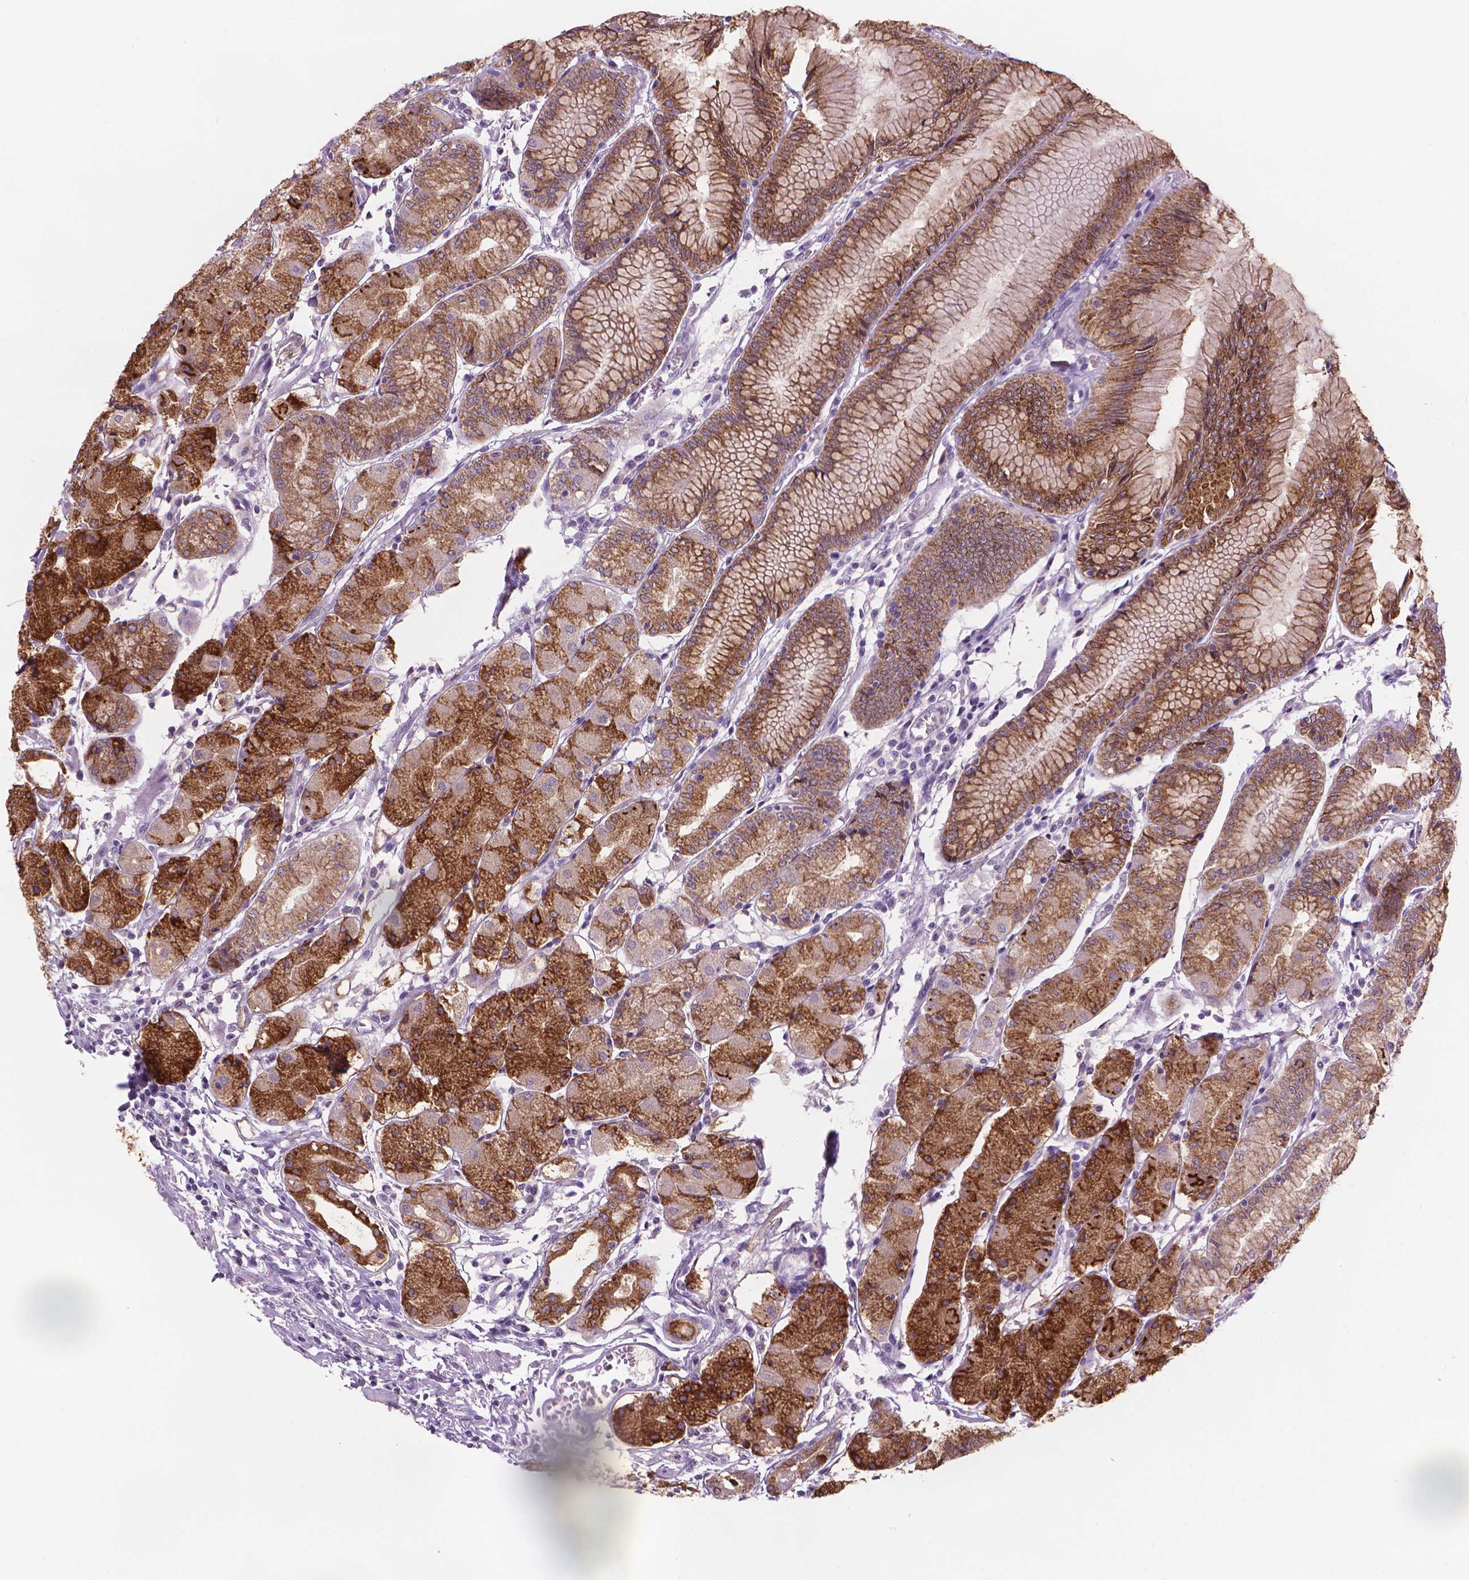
{"staining": {"intensity": "strong", "quantity": ">75%", "location": "cytoplasmic/membranous"}, "tissue": "stomach", "cell_type": "Glandular cells", "image_type": "normal", "snomed": [{"axis": "morphology", "description": "Normal tissue, NOS"}, {"axis": "topography", "description": "Stomach, upper"}], "caption": "This histopathology image reveals IHC staining of normal stomach, with high strong cytoplasmic/membranous expression in approximately >75% of glandular cells.", "gene": "MUC1", "patient": {"sex": "male", "age": 69}}